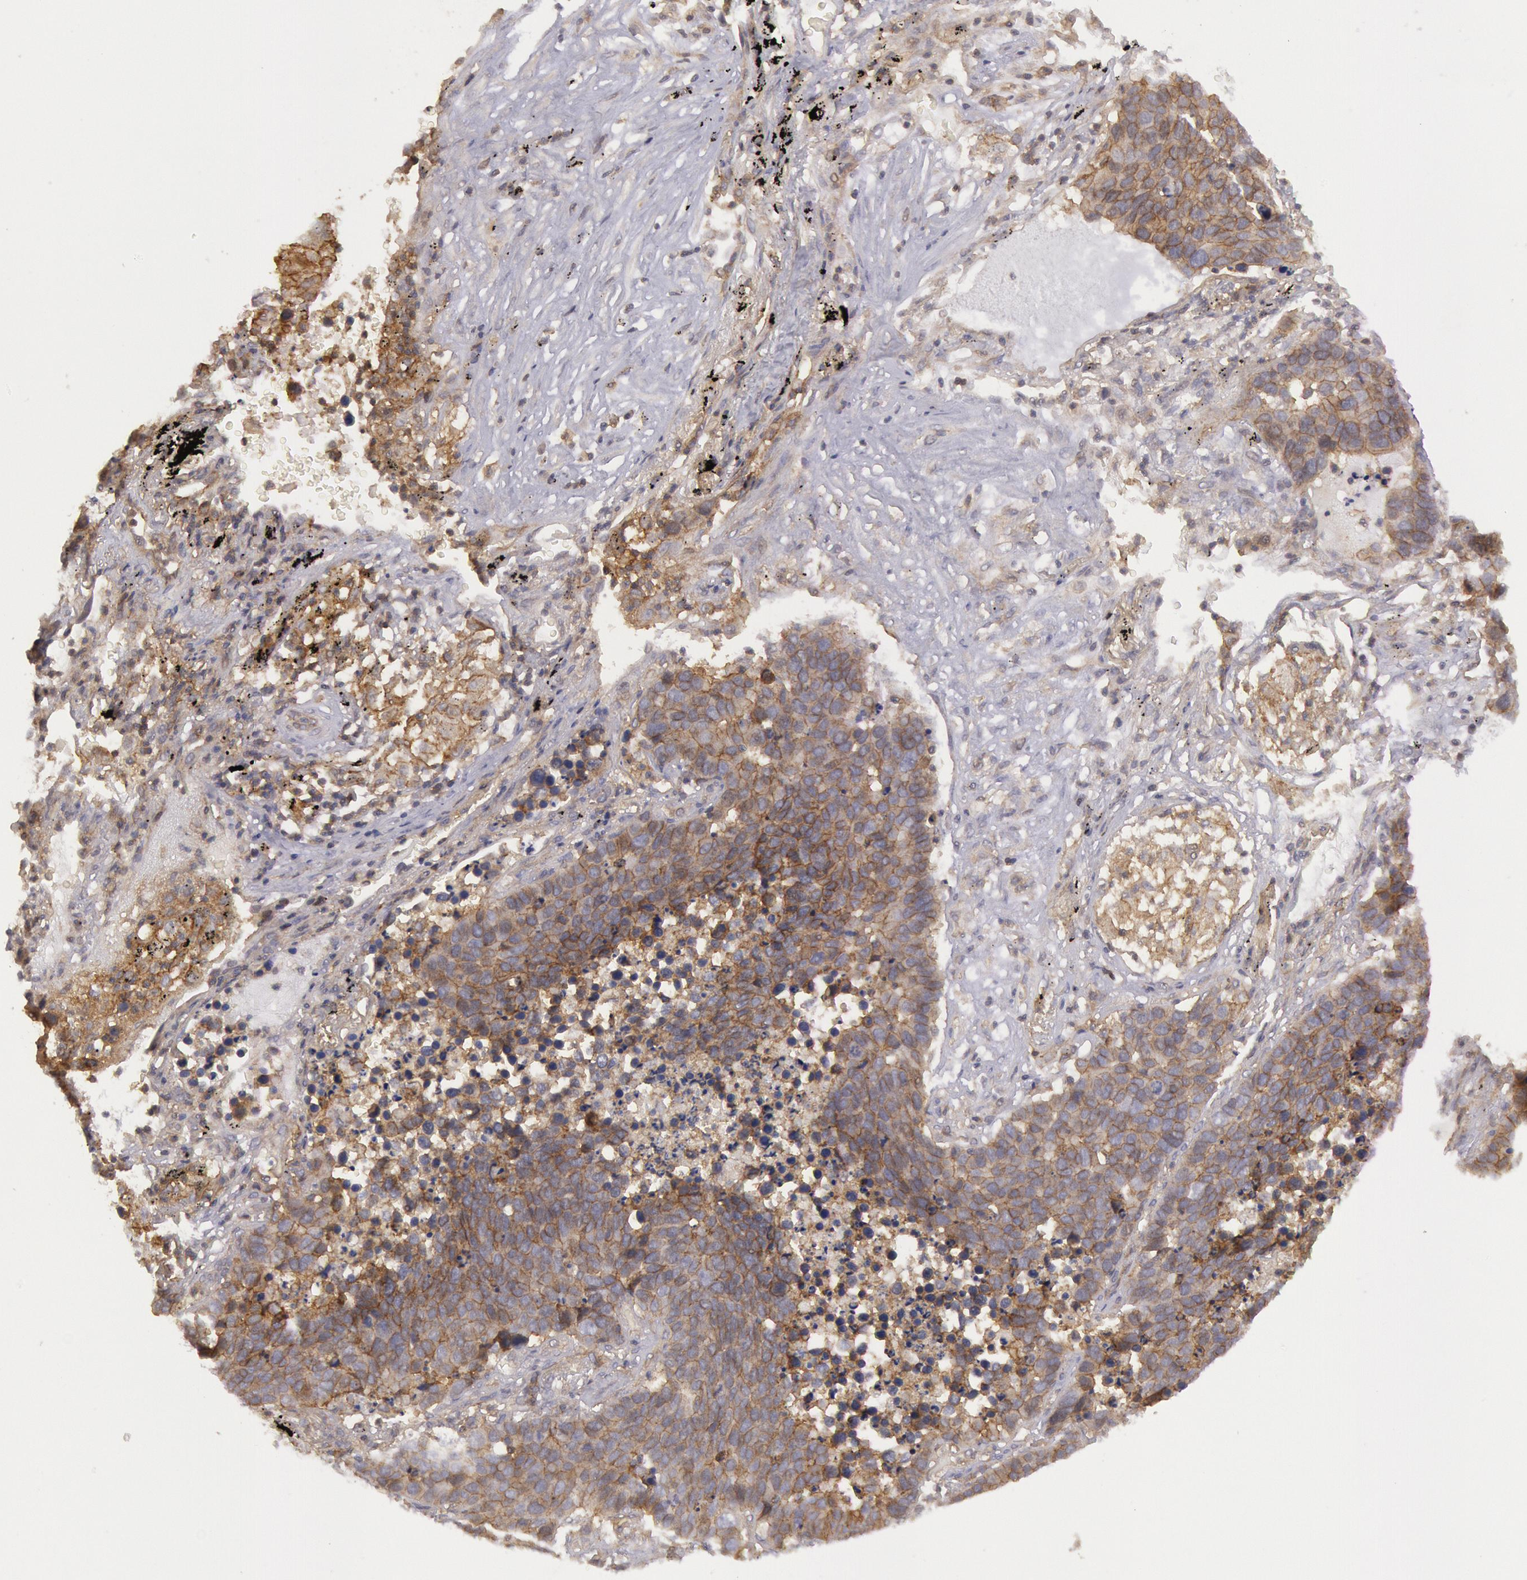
{"staining": {"intensity": "moderate", "quantity": ">75%", "location": "cytoplasmic/membranous"}, "tissue": "lung cancer", "cell_type": "Tumor cells", "image_type": "cancer", "snomed": [{"axis": "morphology", "description": "Carcinoid, malignant, NOS"}, {"axis": "topography", "description": "Lung"}], "caption": "The micrograph demonstrates staining of lung cancer, revealing moderate cytoplasmic/membranous protein positivity (brown color) within tumor cells. (DAB IHC, brown staining for protein, blue staining for nuclei).", "gene": "STX4", "patient": {"sex": "male", "age": 60}}